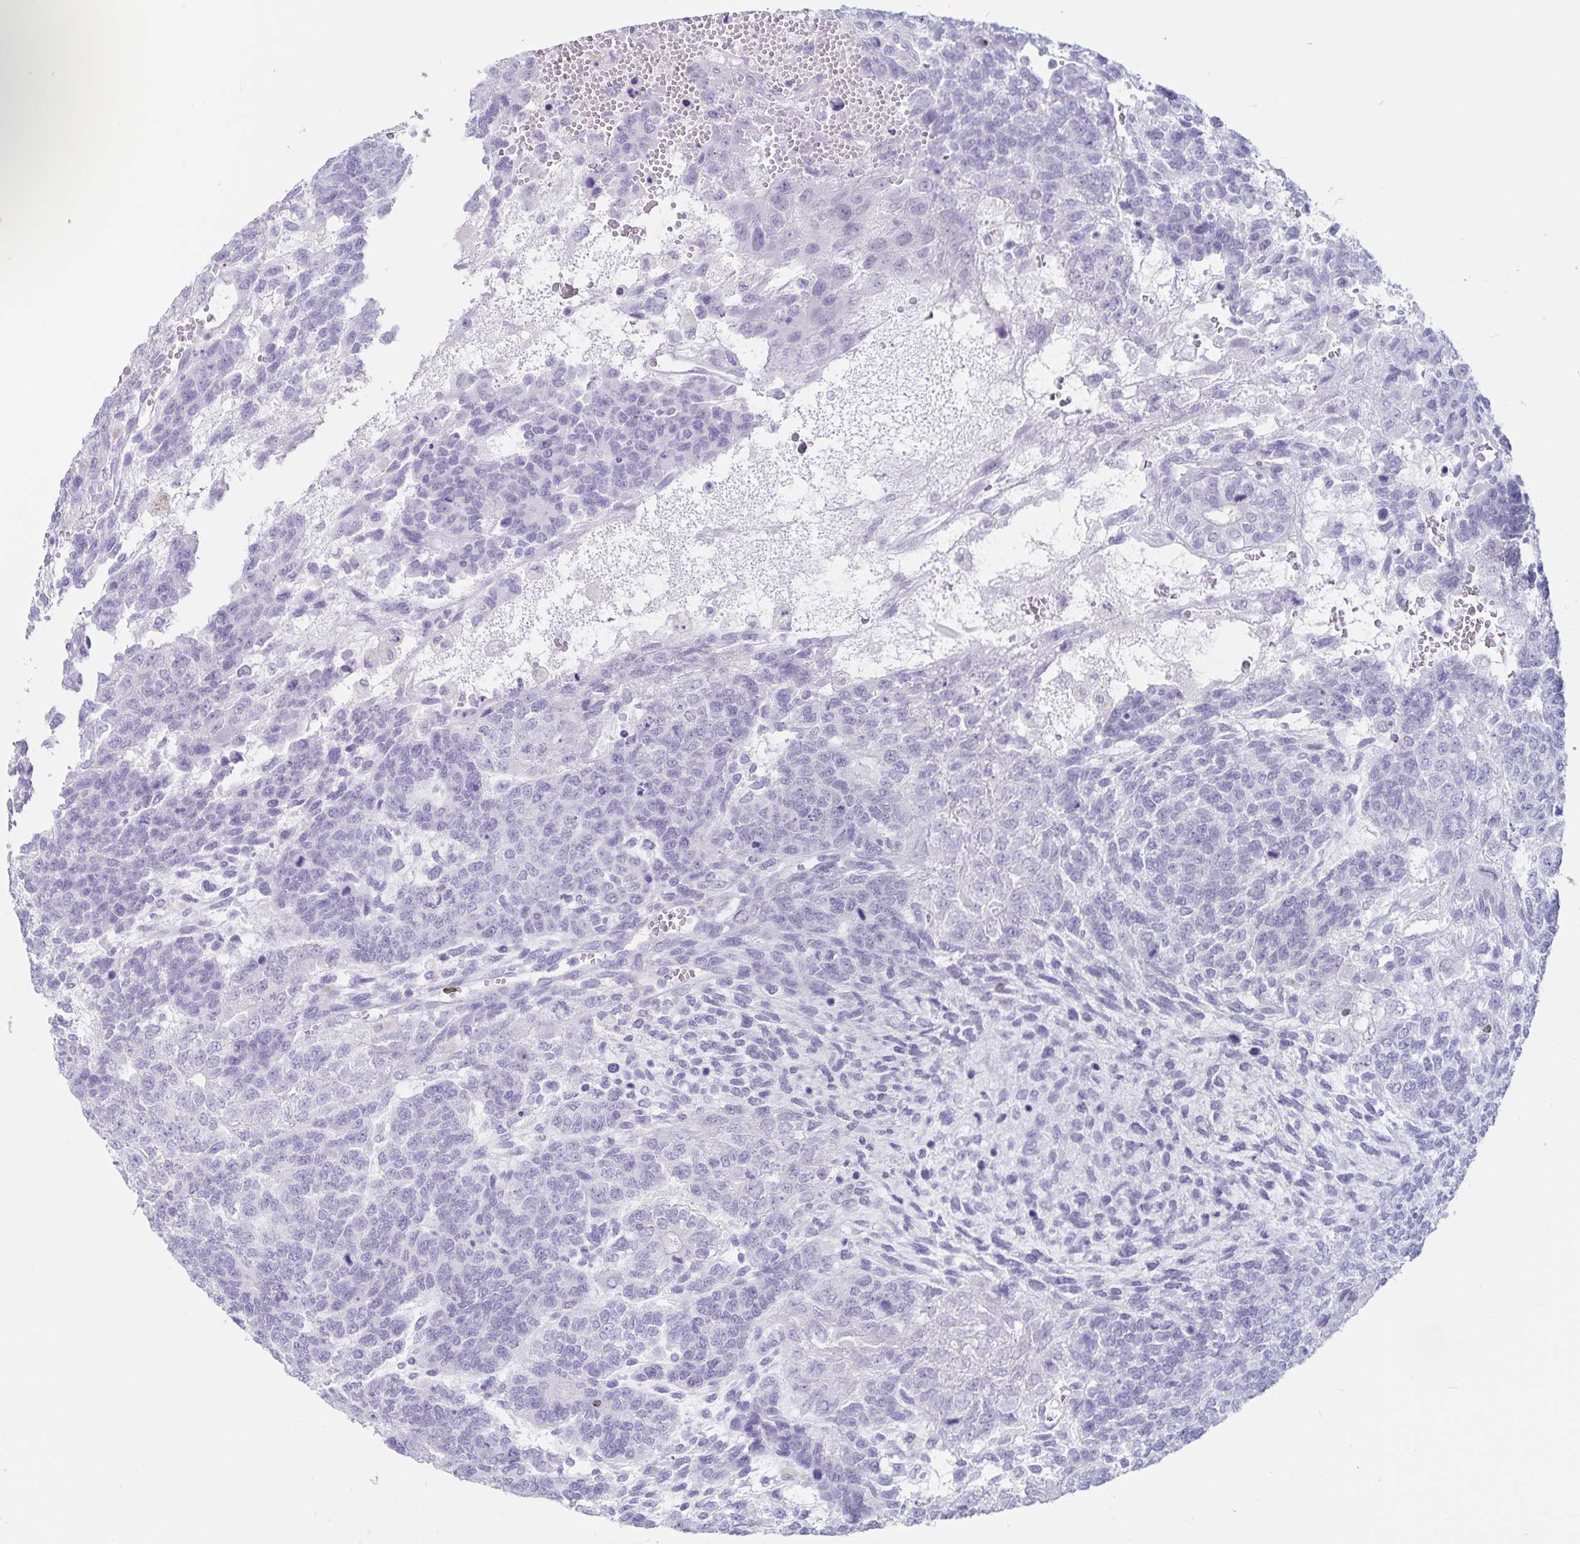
{"staining": {"intensity": "negative", "quantity": "none", "location": "none"}, "tissue": "testis cancer", "cell_type": "Tumor cells", "image_type": "cancer", "snomed": [{"axis": "morphology", "description": "Normal tissue, NOS"}, {"axis": "morphology", "description": "Carcinoma, Embryonal, NOS"}, {"axis": "topography", "description": "Testis"}, {"axis": "topography", "description": "Epididymis"}], "caption": "Human testis cancer stained for a protein using immunohistochemistry demonstrates no expression in tumor cells.", "gene": "GNLY", "patient": {"sex": "male", "age": 23}}